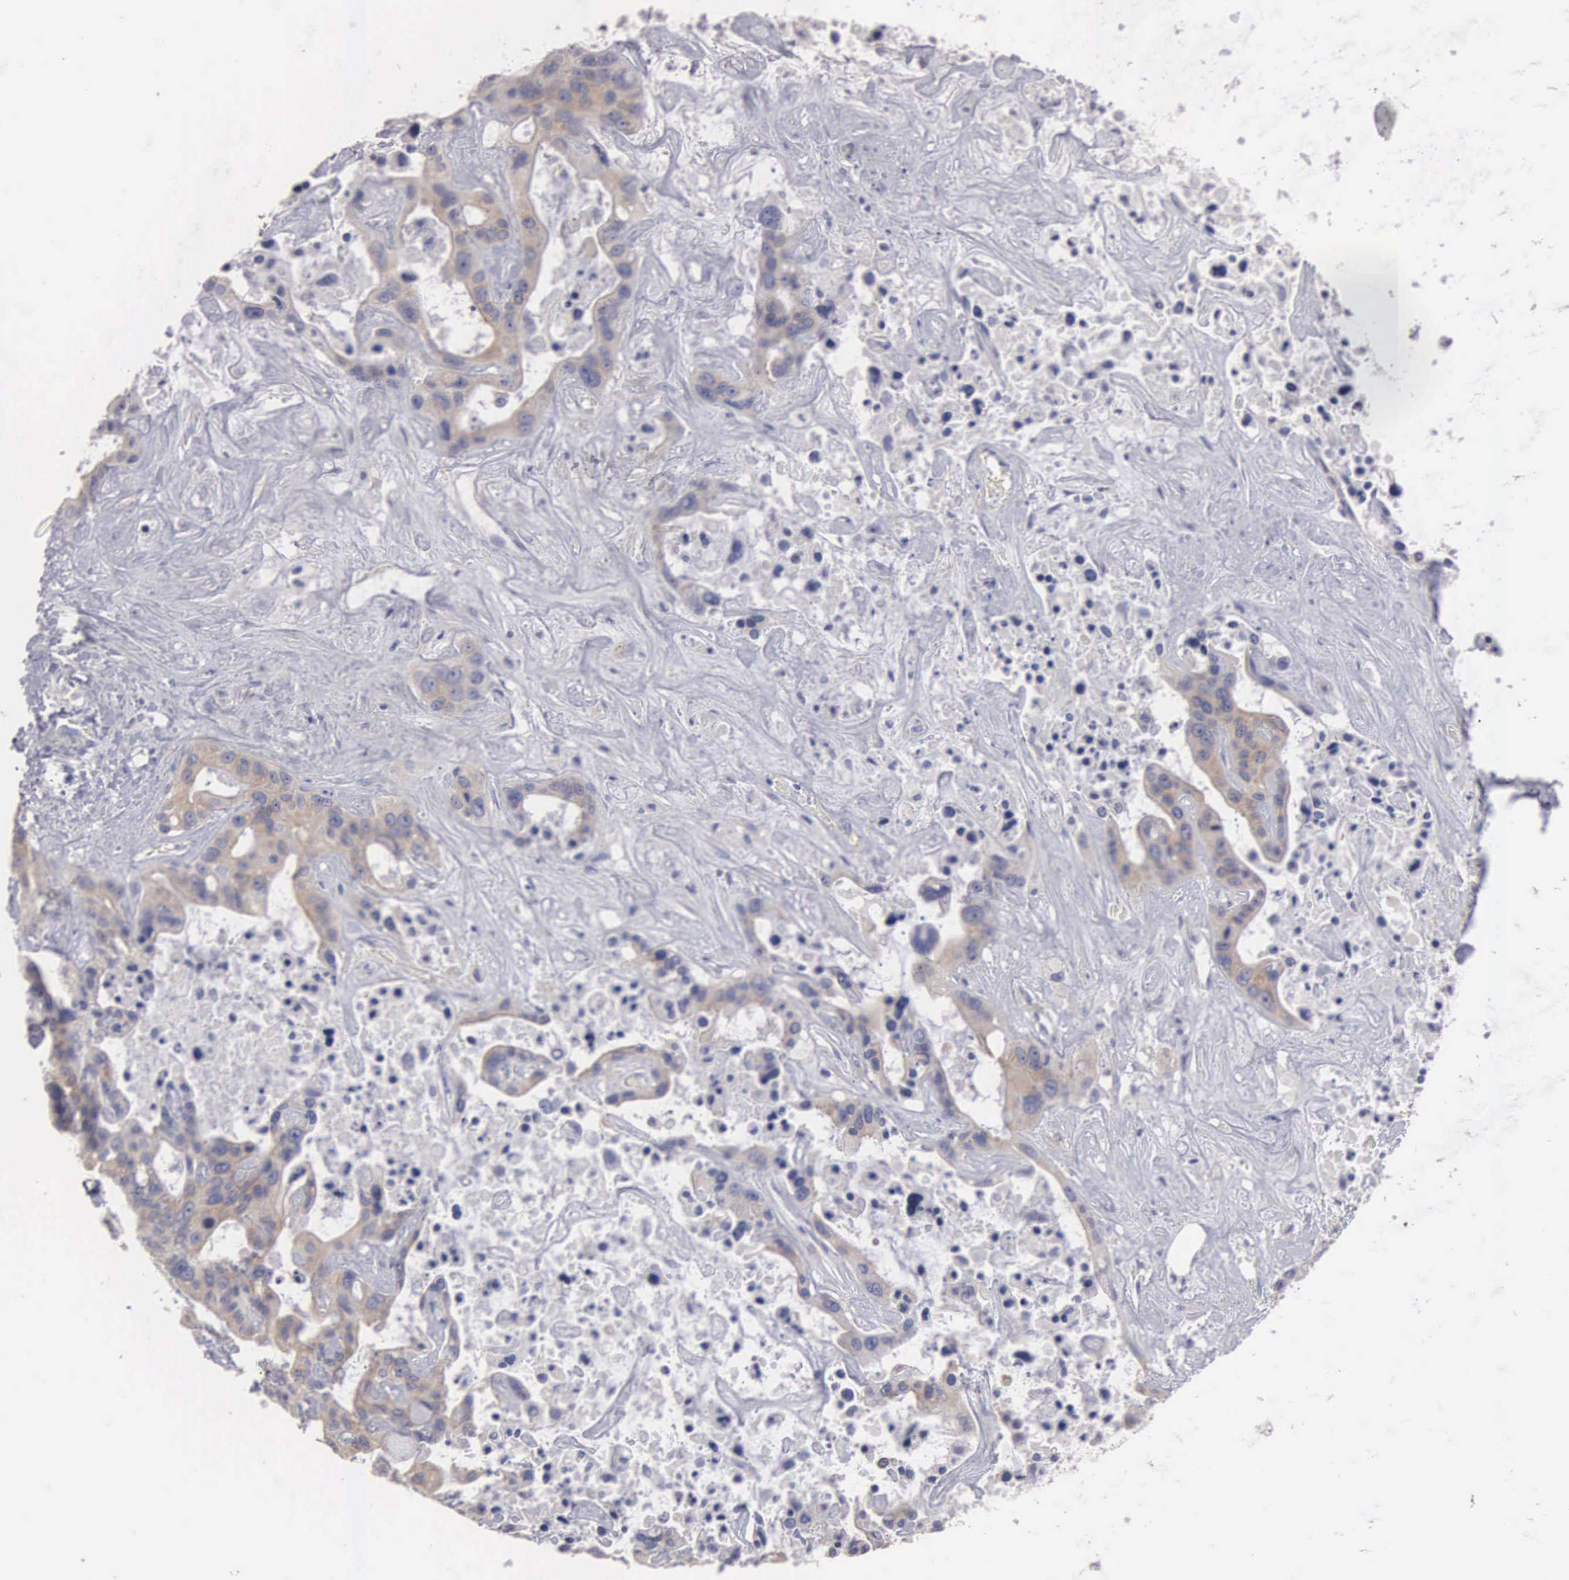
{"staining": {"intensity": "weak", "quantity": ">75%", "location": "cytoplasmic/membranous"}, "tissue": "liver cancer", "cell_type": "Tumor cells", "image_type": "cancer", "snomed": [{"axis": "morphology", "description": "Cholangiocarcinoma"}, {"axis": "topography", "description": "Liver"}], "caption": "This micrograph exhibits immunohistochemistry staining of cholangiocarcinoma (liver), with low weak cytoplasmic/membranous positivity in approximately >75% of tumor cells.", "gene": "CEP170B", "patient": {"sex": "female", "age": 65}}